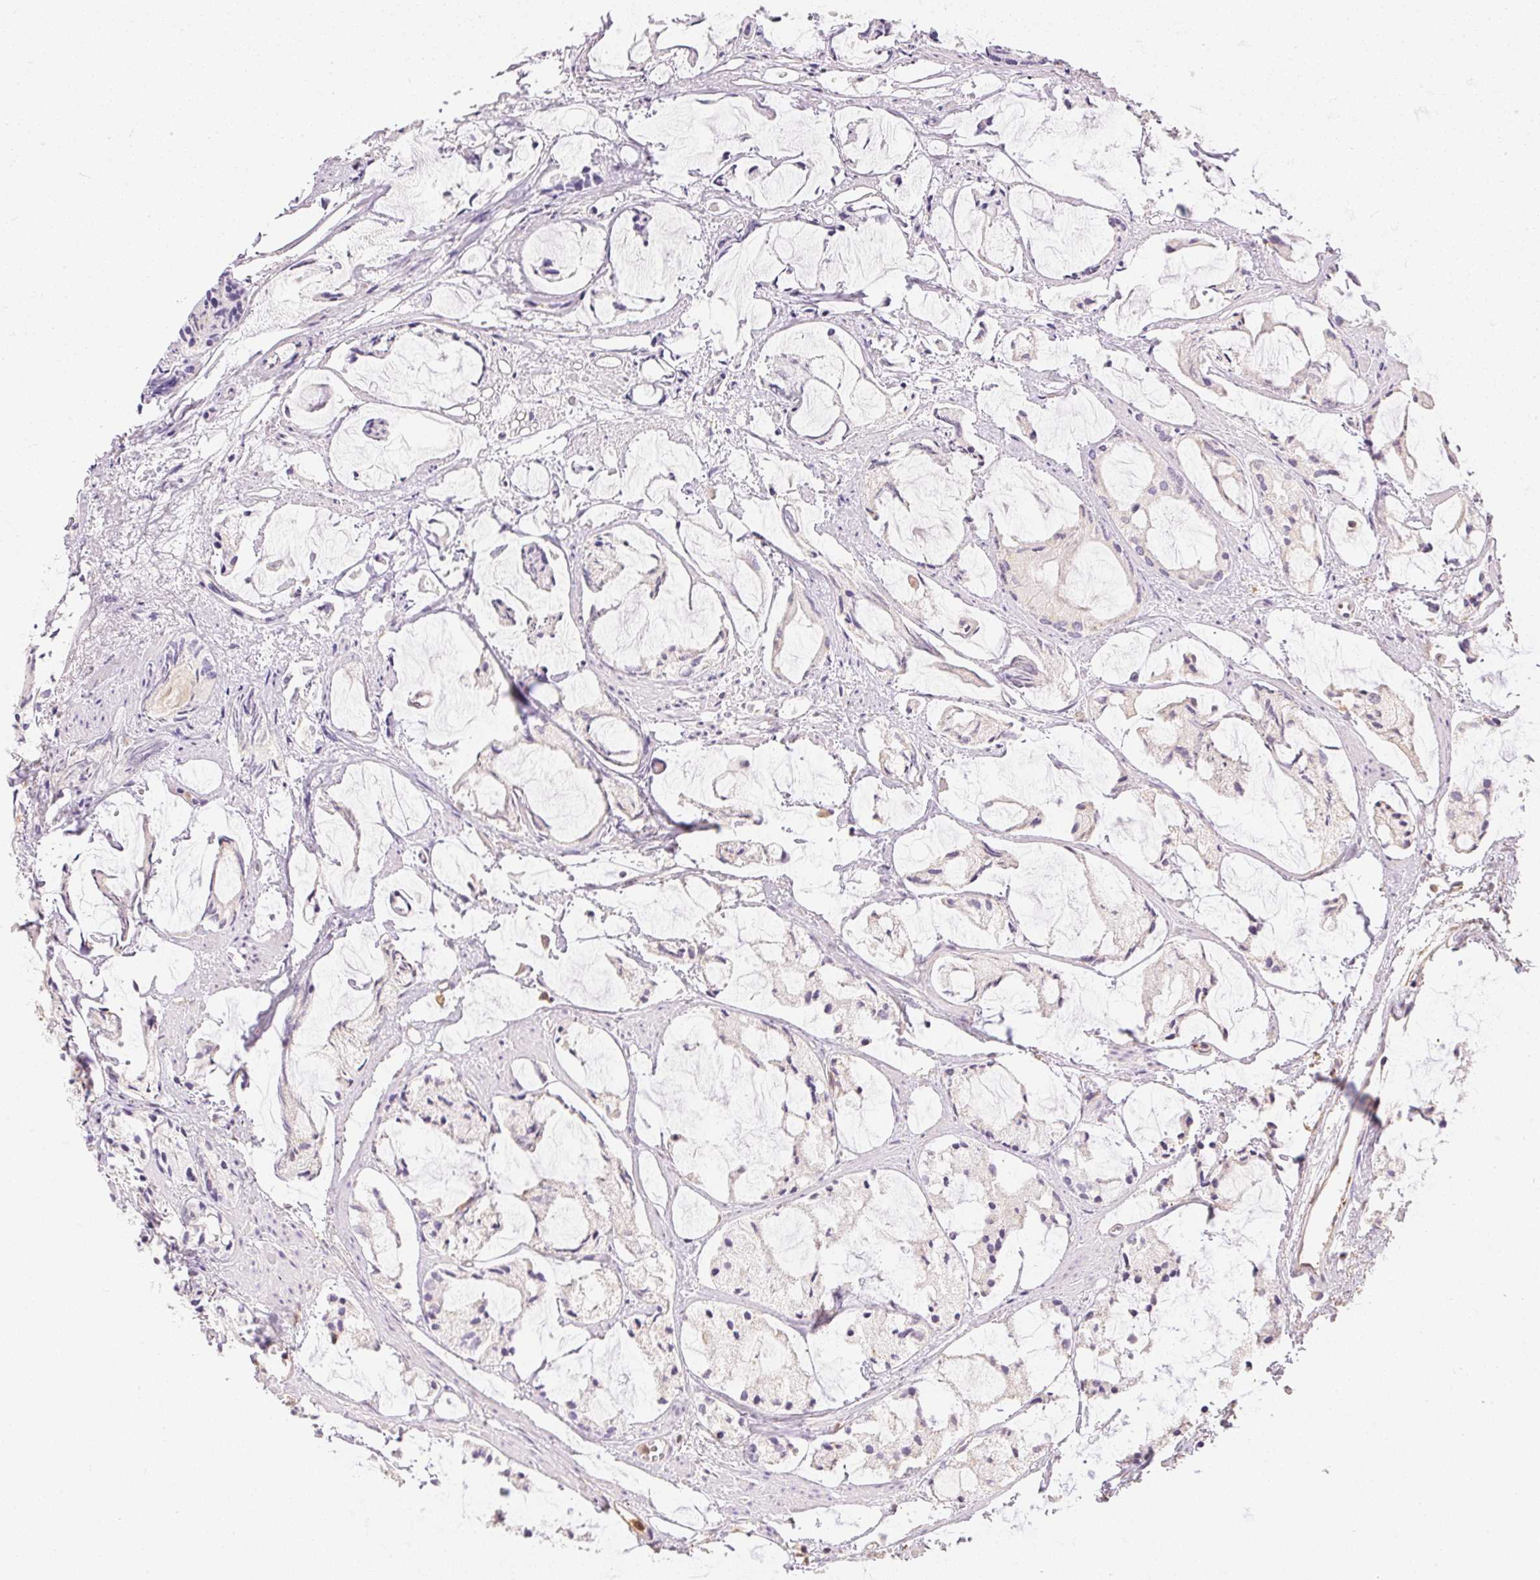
{"staining": {"intensity": "negative", "quantity": "none", "location": "none"}, "tissue": "prostate cancer", "cell_type": "Tumor cells", "image_type": "cancer", "snomed": [{"axis": "morphology", "description": "Adenocarcinoma, High grade"}, {"axis": "topography", "description": "Prostate"}], "caption": "High magnification brightfield microscopy of high-grade adenocarcinoma (prostate) stained with DAB (3,3'-diaminobenzidine) (brown) and counterstained with hematoxylin (blue): tumor cells show no significant positivity.", "gene": "S100A3", "patient": {"sex": "male", "age": 85}}